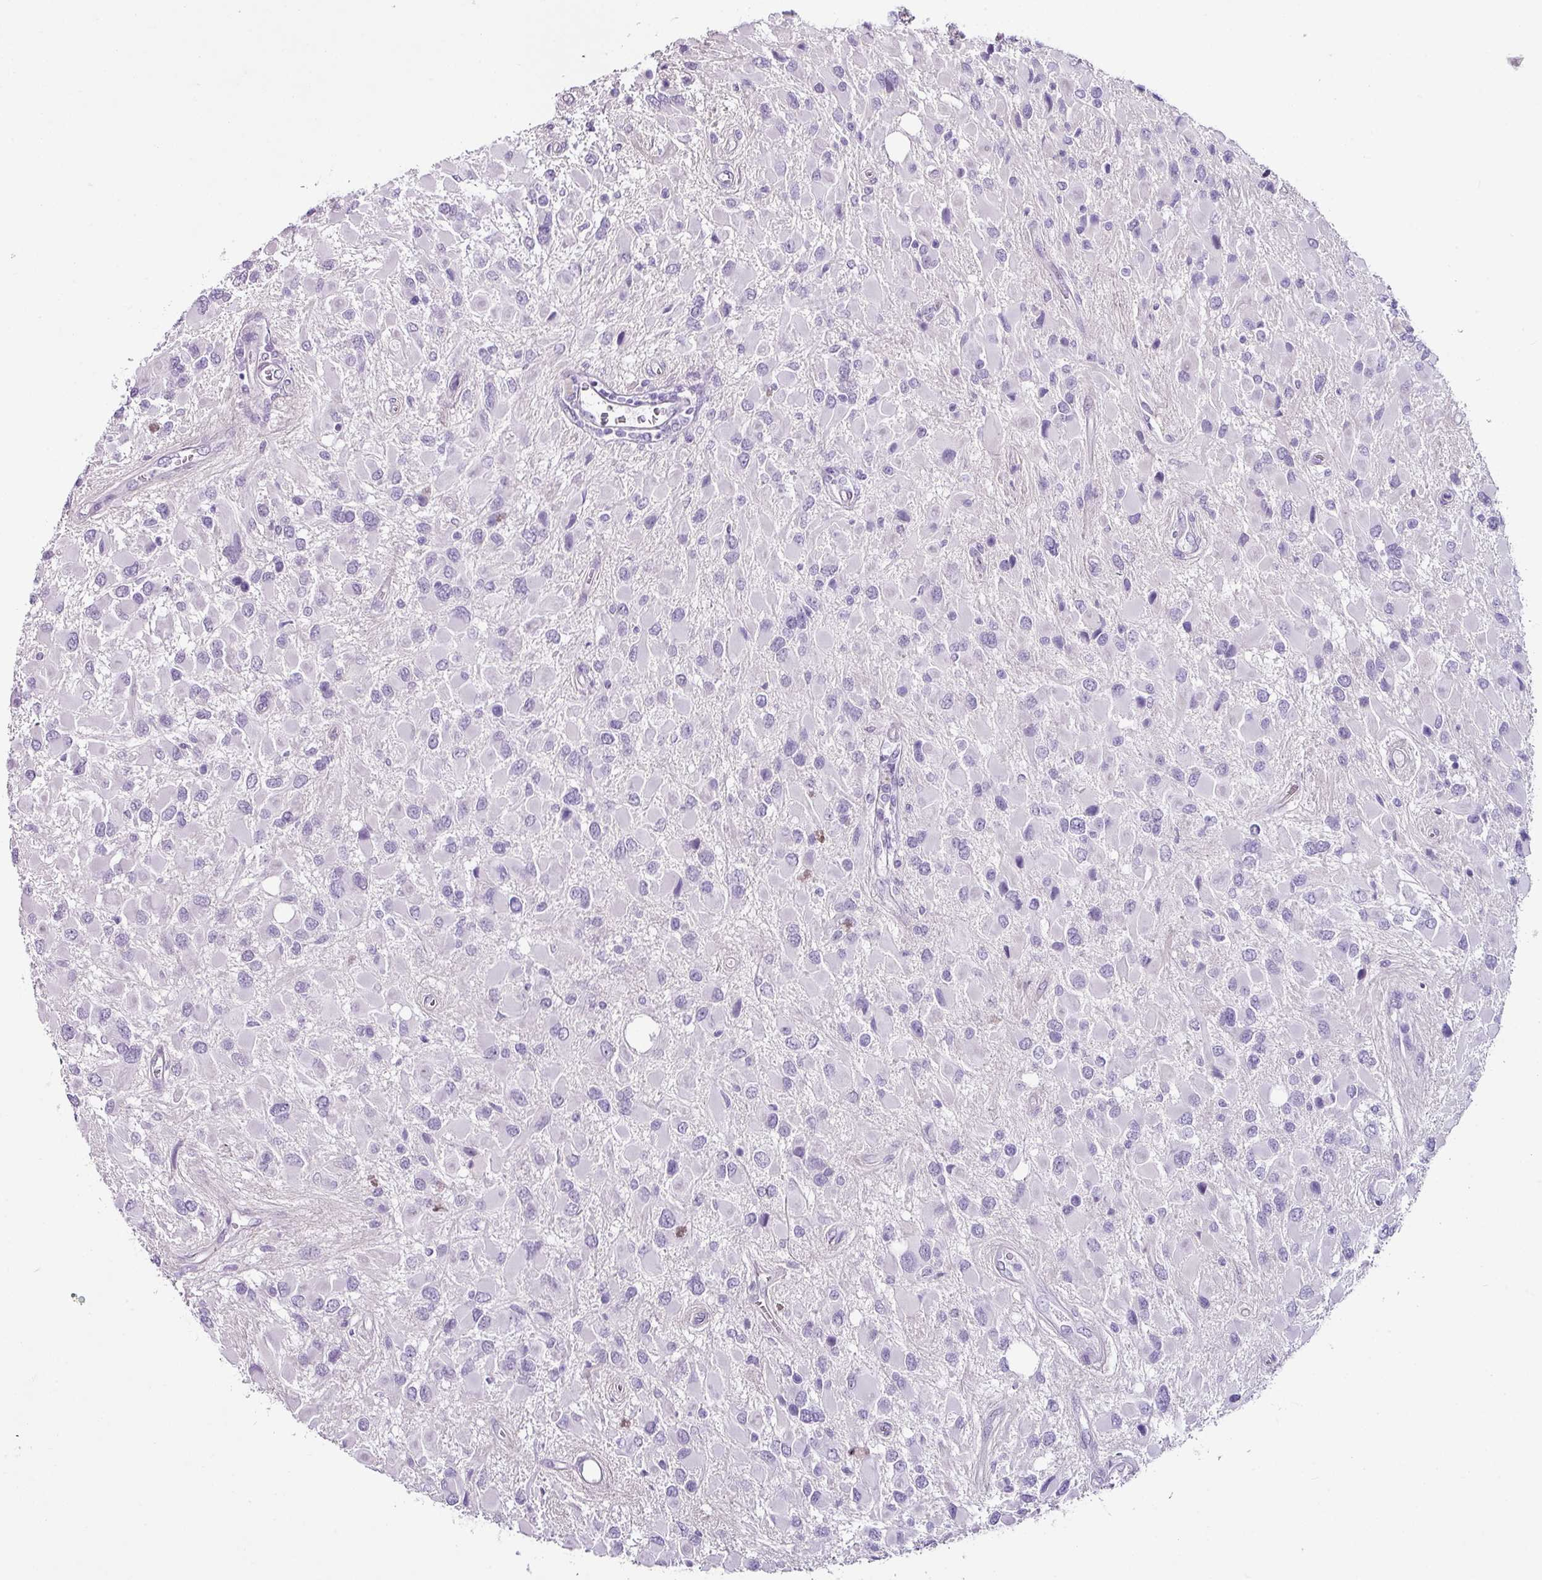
{"staining": {"intensity": "negative", "quantity": "none", "location": "none"}, "tissue": "glioma", "cell_type": "Tumor cells", "image_type": "cancer", "snomed": [{"axis": "morphology", "description": "Glioma, malignant, High grade"}, {"axis": "topography", "description": "Brain"}], "caption": "A high-resolution photomicrograph shows IHC staining of high-grade glioma (malignant), which exhibits no significant staining in tumor cells.", "gene": "TRA2A", "patient": {"sex": "male", "age": 53}}